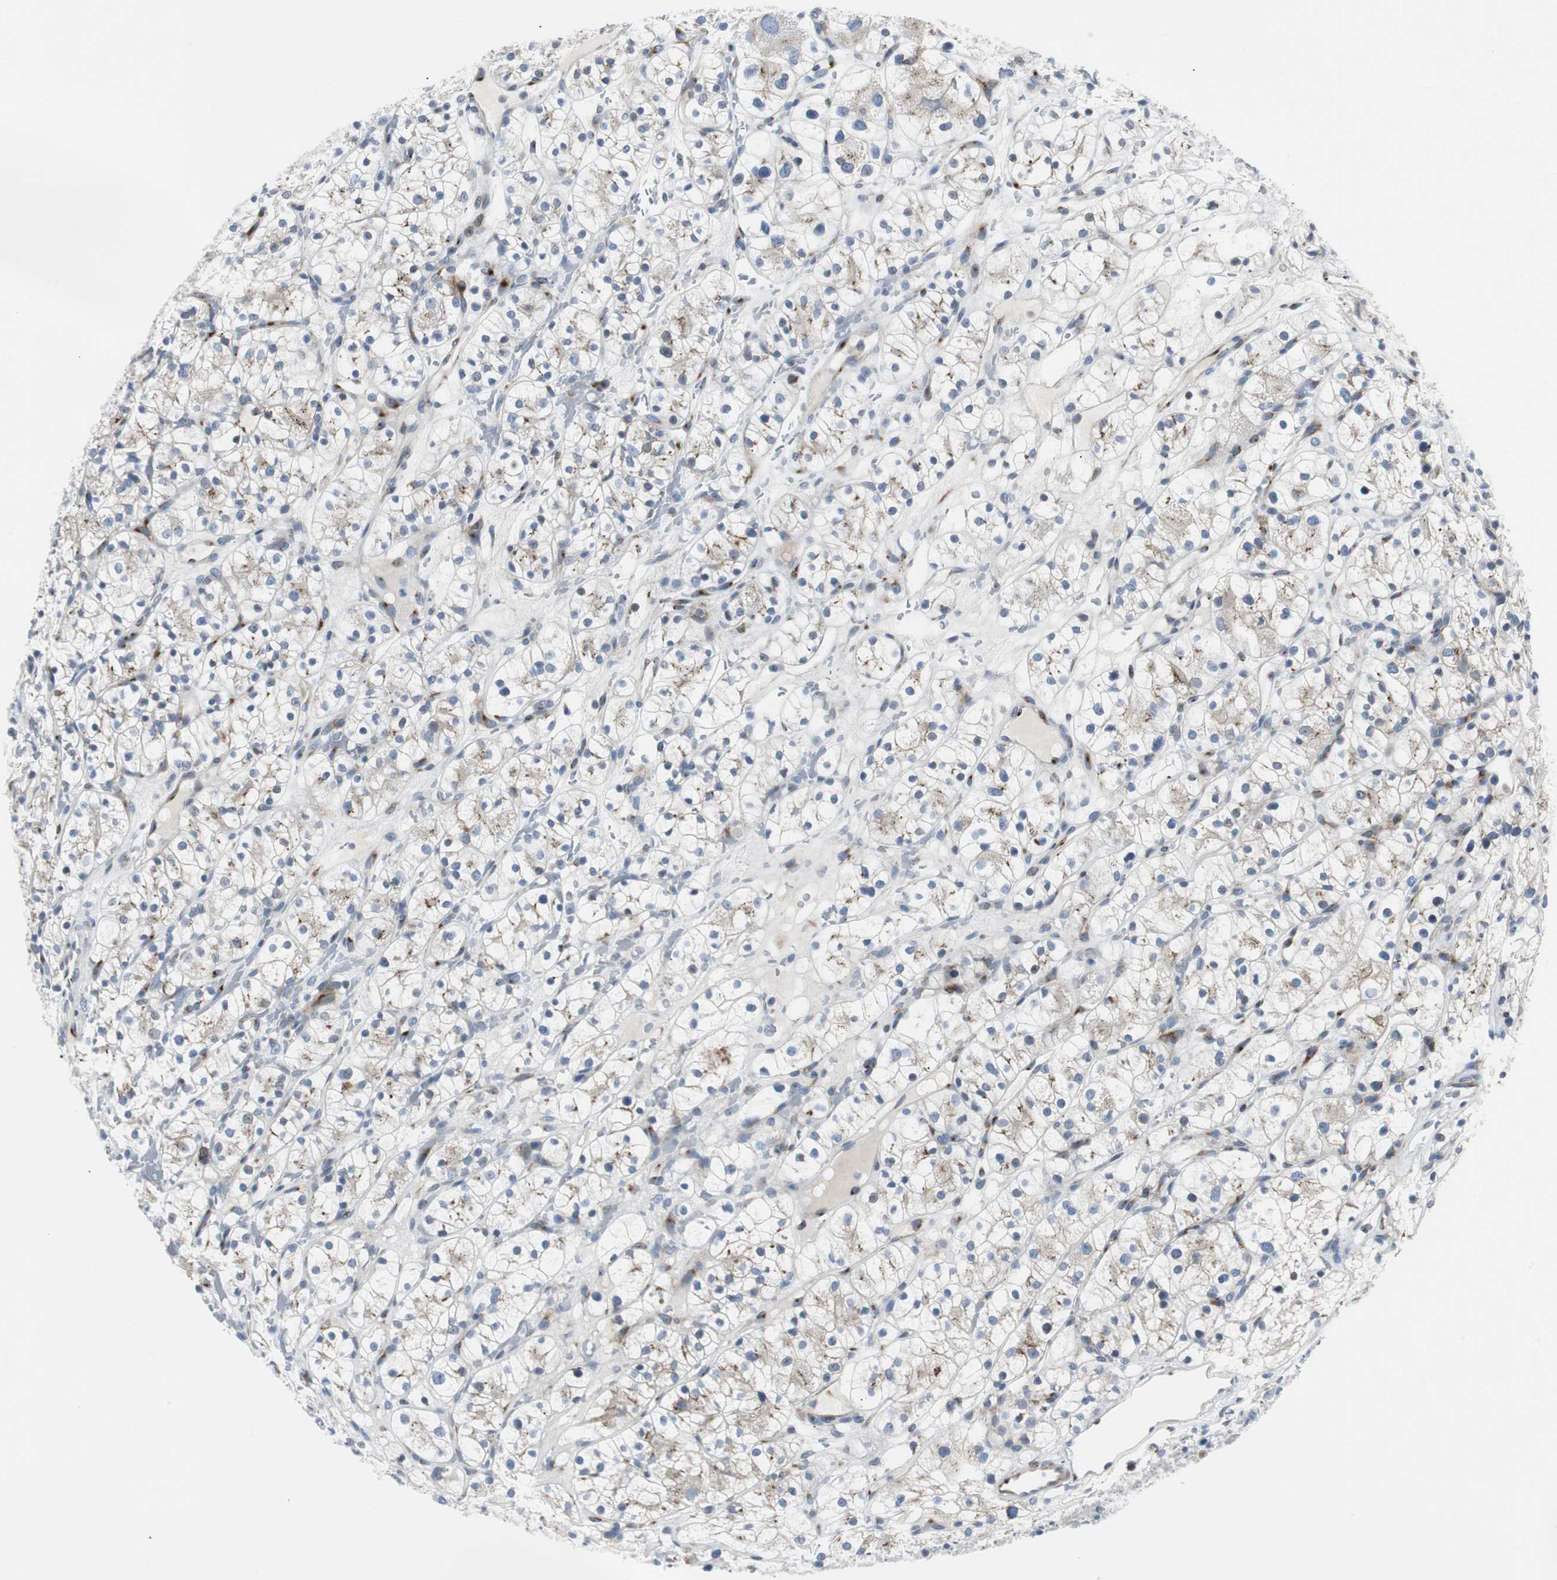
{"staining": {"intensity": "weak", "quantity": "<25%", "location": "cytoplasmic/membranous"}, "tissue": "renal cancer", "cell_type": "Tumor cells", "image_type": "cancer", "snomed": [{"axis": "morphology", "description": "Adenocarcinoma, NOS"}, {"axis": "topography", "description": "Kidney"}], "caption": "Immunohistochemistry of adenocarcinoma (renal) reveals no expression in tumor cells.", "gene": "BBC3", "patient": {"sex": "female", "age": 60}}